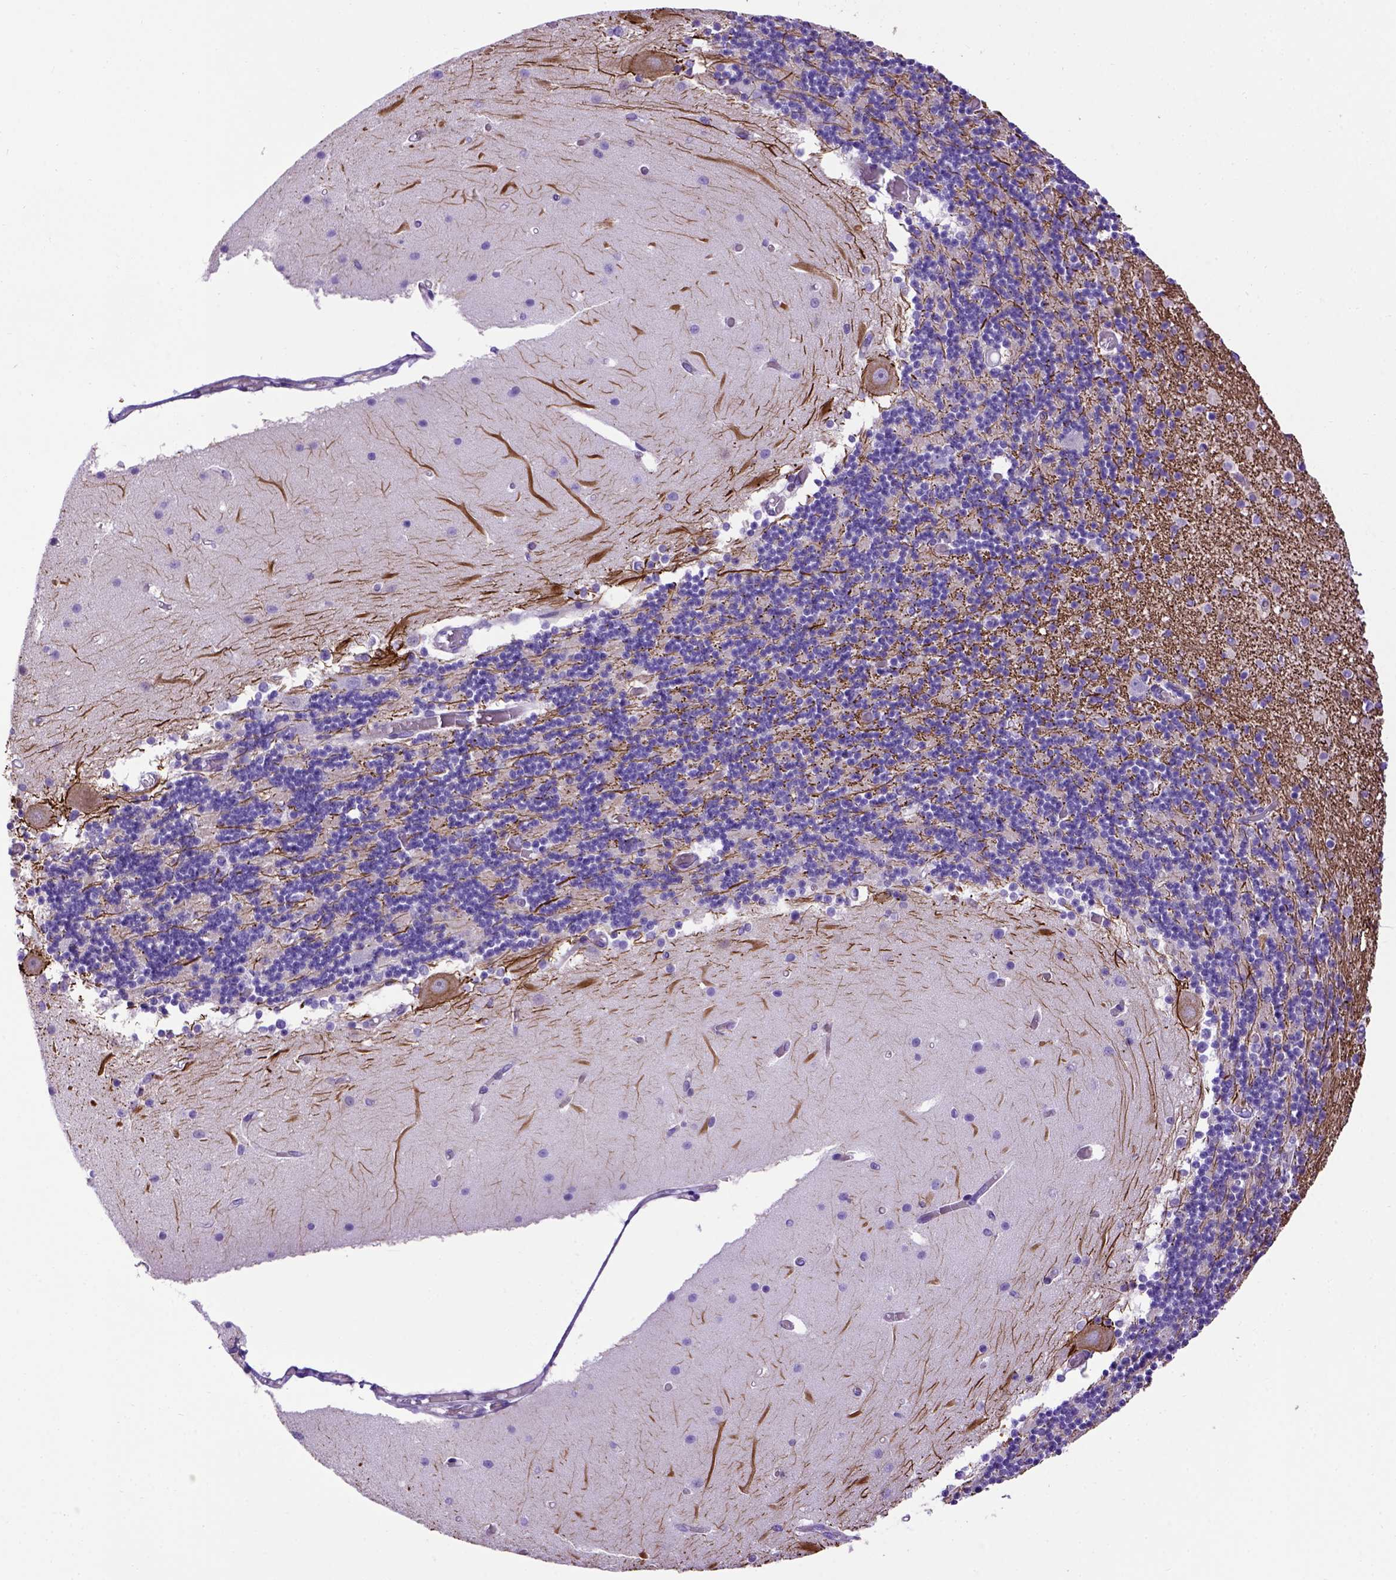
{"staining": {"intensity": "strong", "quantity": "25%-75%", "location": "cytoplasmic/membranous"}, "tissue": "cerebellum", "cell_type": "Cells in granular layer", "image_type": "normal", "snomed": [{"axis": "morphology", "description": "Normal tissue, NOS"}, {"axis": "topography", "description": "Cerebellum"}], "caption": "IHC of benign human cerebellum demonstrates high levels of strong cytoplasmic/membranous staining in approximately 25%-75% of cells in granular layer.", "gene": "ADAM12", "patient": {"sex": "female", "age": 28}}